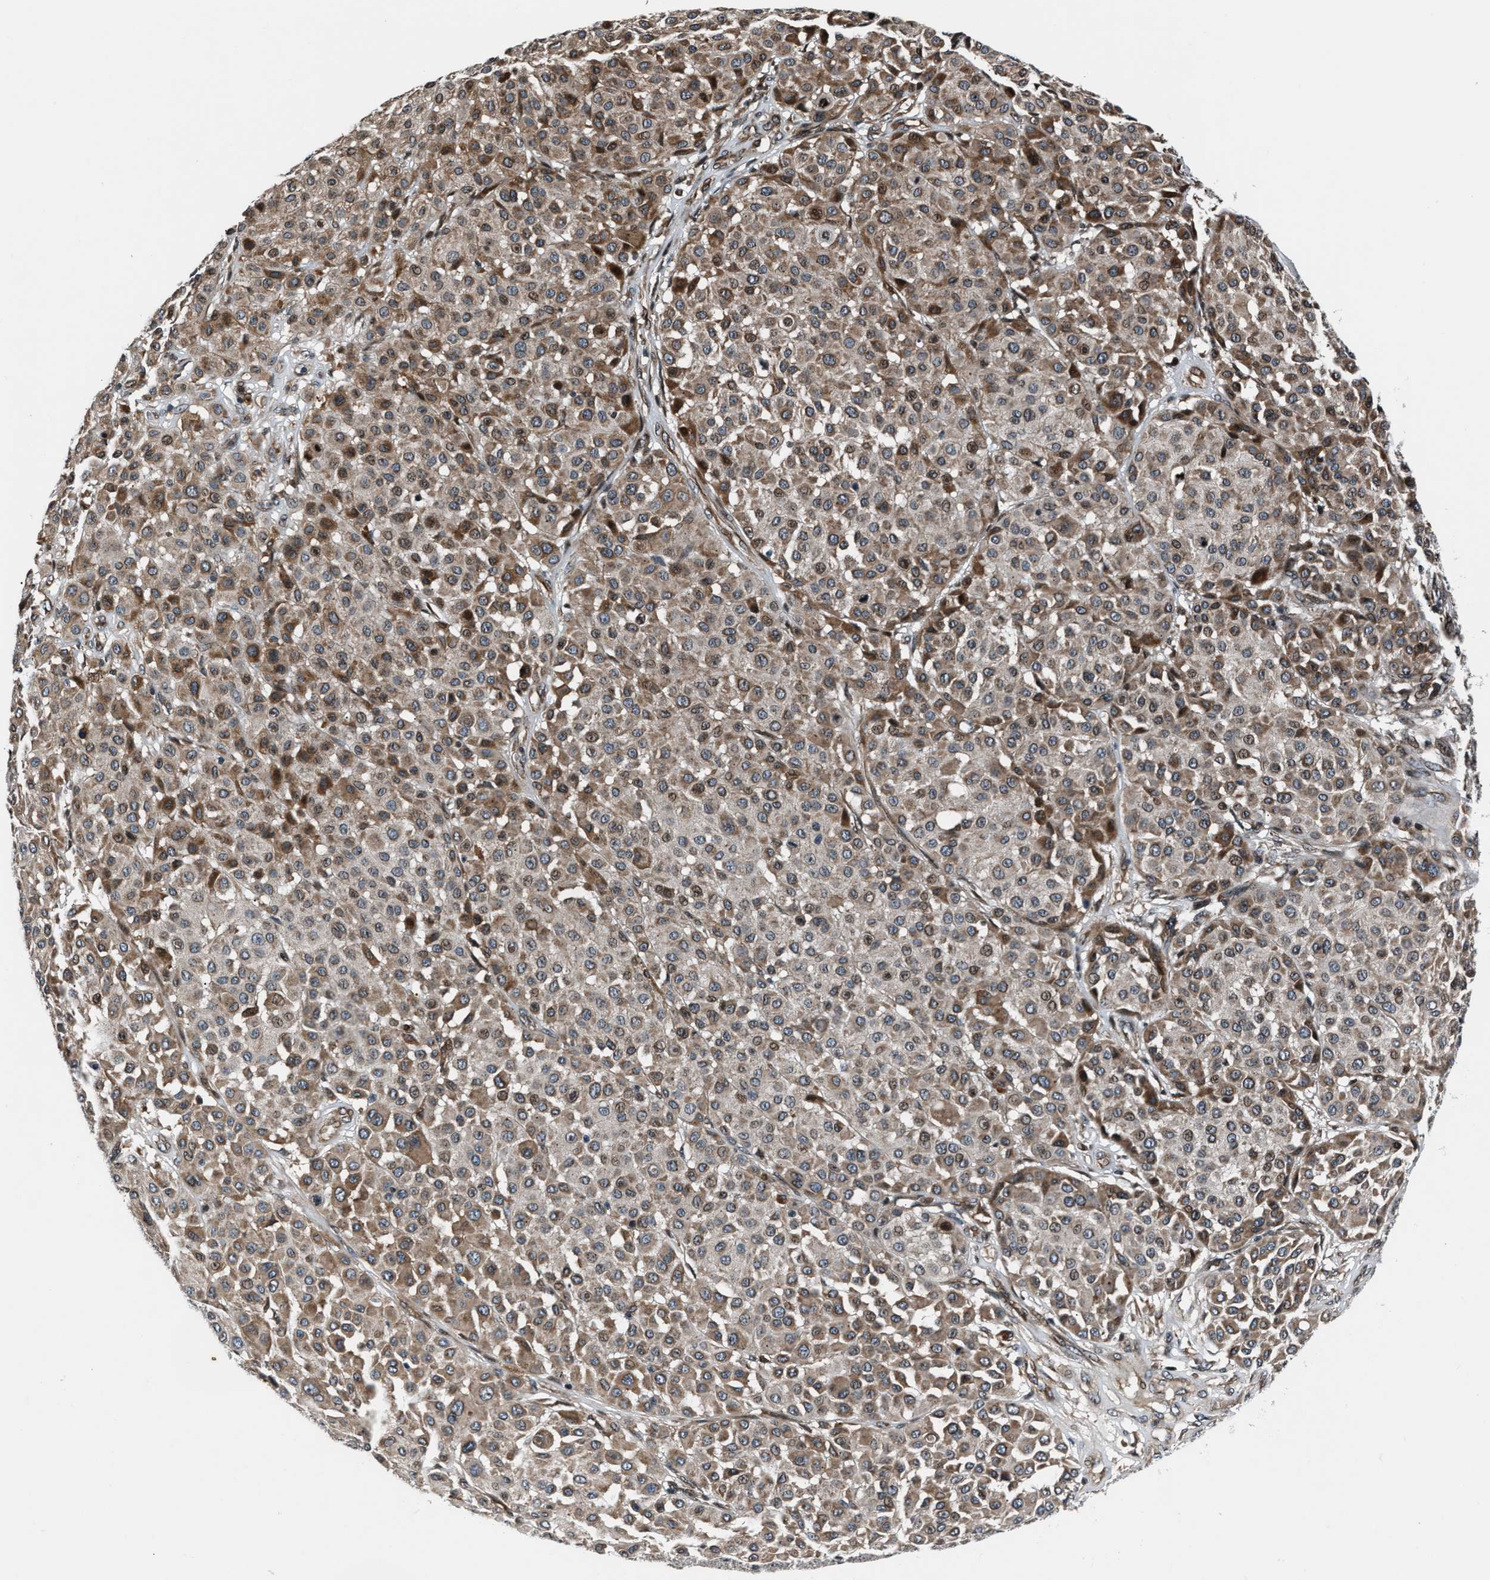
{"staining": {"intensity": "moderate", "quantity": ">75%", "location": "cytoplasmic/membranous"}, "tissue": "melanoma", "cell_type": "Tumor cells", "image_type": "cancer", "snomed": [{"axis": "morphology", "description": "Malignant melanoma, Metastatic site"}, {"axis": "topography", "description": "Soft tissue"}], "caption": "Immunohistochemical staining of malignant melanoma (metastatic site) exhibits medium levels of moderate cytoplasmic/membranous staining in approximately >75% of tumor cells.", "gene": "DYNC2I1", "patient": {"sex": "male", "age": 41}}